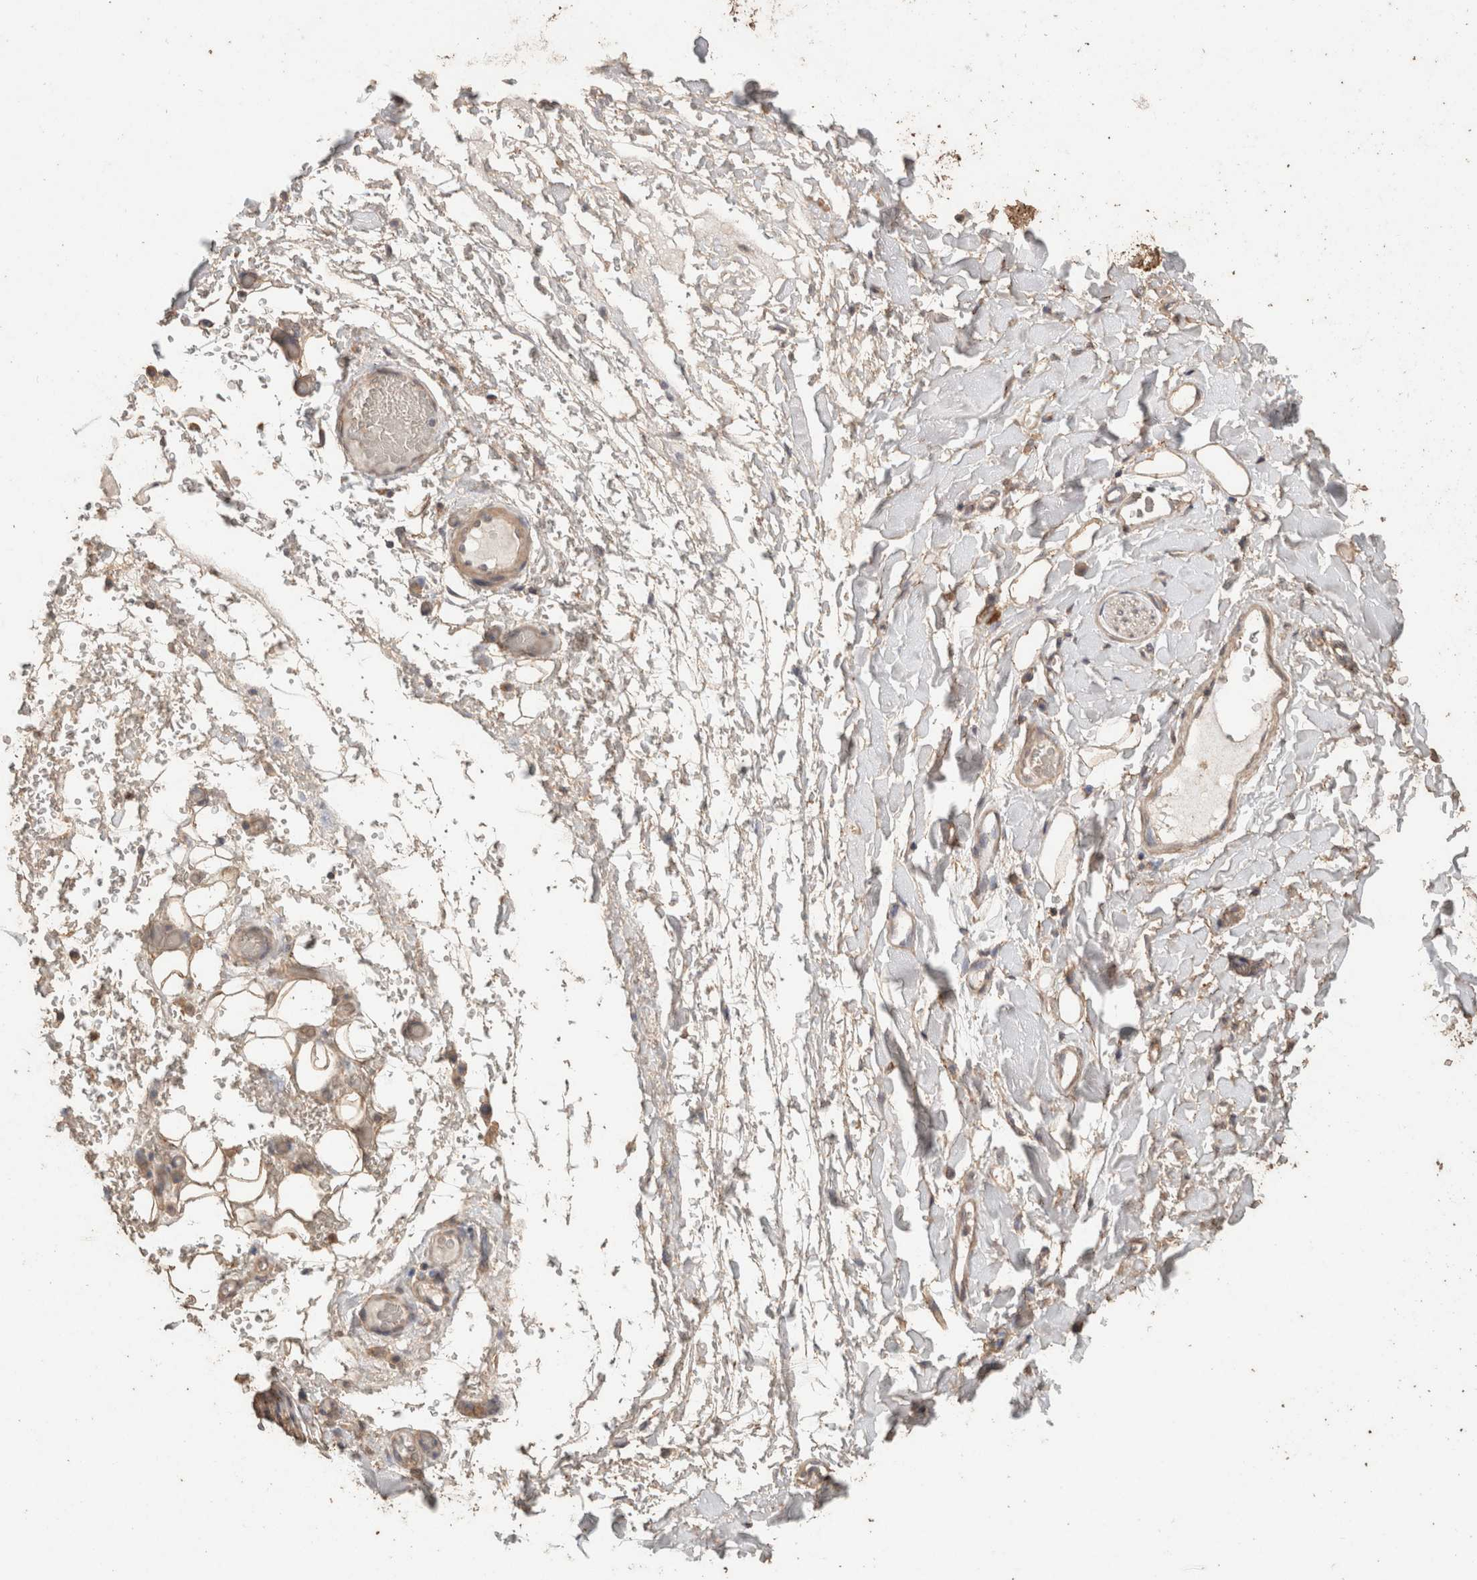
{"staining": {"intensity": "weak", "quantity": ">75%", "location": "cytoplasmic/membranous"}, "tissue": "adipose tissue", "cell_type": "Adipocytes", "image_type": "normal", "snomed": [{"axis": "morphology", "description": "Normal tissue, NOS"}, {"axis": "morphology", "description": "Adenocarcinoma, NOS"}, {"axis": "topography", "description": "Esophagus"}], "caption": "Human adipose tissue stained with a brown dye demonstrates weak cytoplasmic/membranous positive staining in approximately >75% of adipocytes.", "gene": "CX3CL1", "patient": {"sex": "male", "age": 62}}